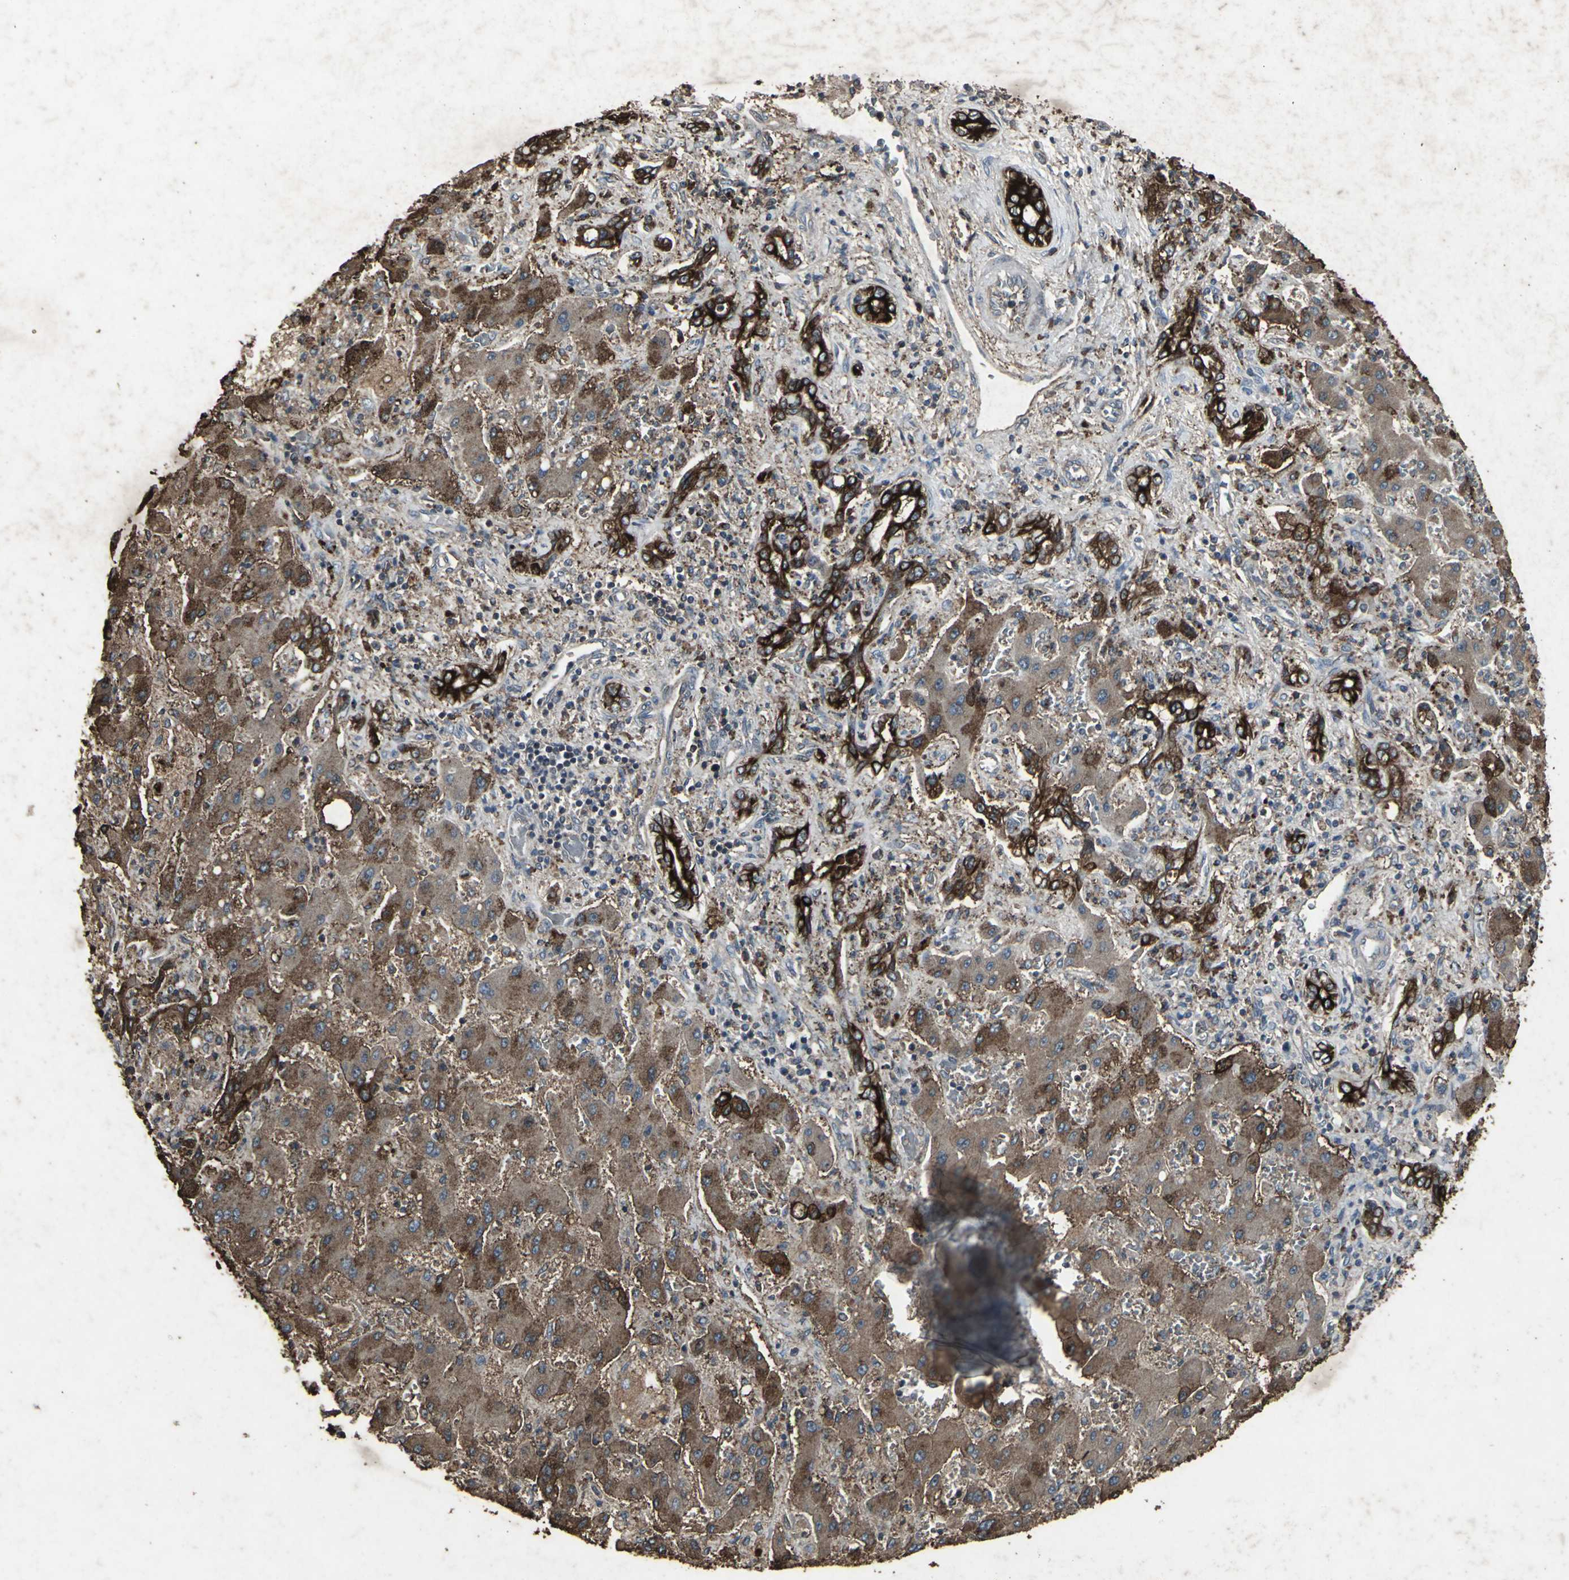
{"staining": {"intensity": "strong", "quantity": ">75%", "location": "cytoplasmic/membranous"}, "tissue": "liver cancer", "cell_type": "Tumor cells", "image_type": "cancer", "snomed": [{"axis": "morphology", "description": "Cholangiocarcinoma"}, {"axis": "topography", "description": "Liver"}], "caption": "Tumor cells reveal strong cytoplasmic/membranous expression in approximately >75% of cells in cholangiocarcinoma (liver).", "gene": "CCR9", "patient": {"sex": "male", "age": 50}}